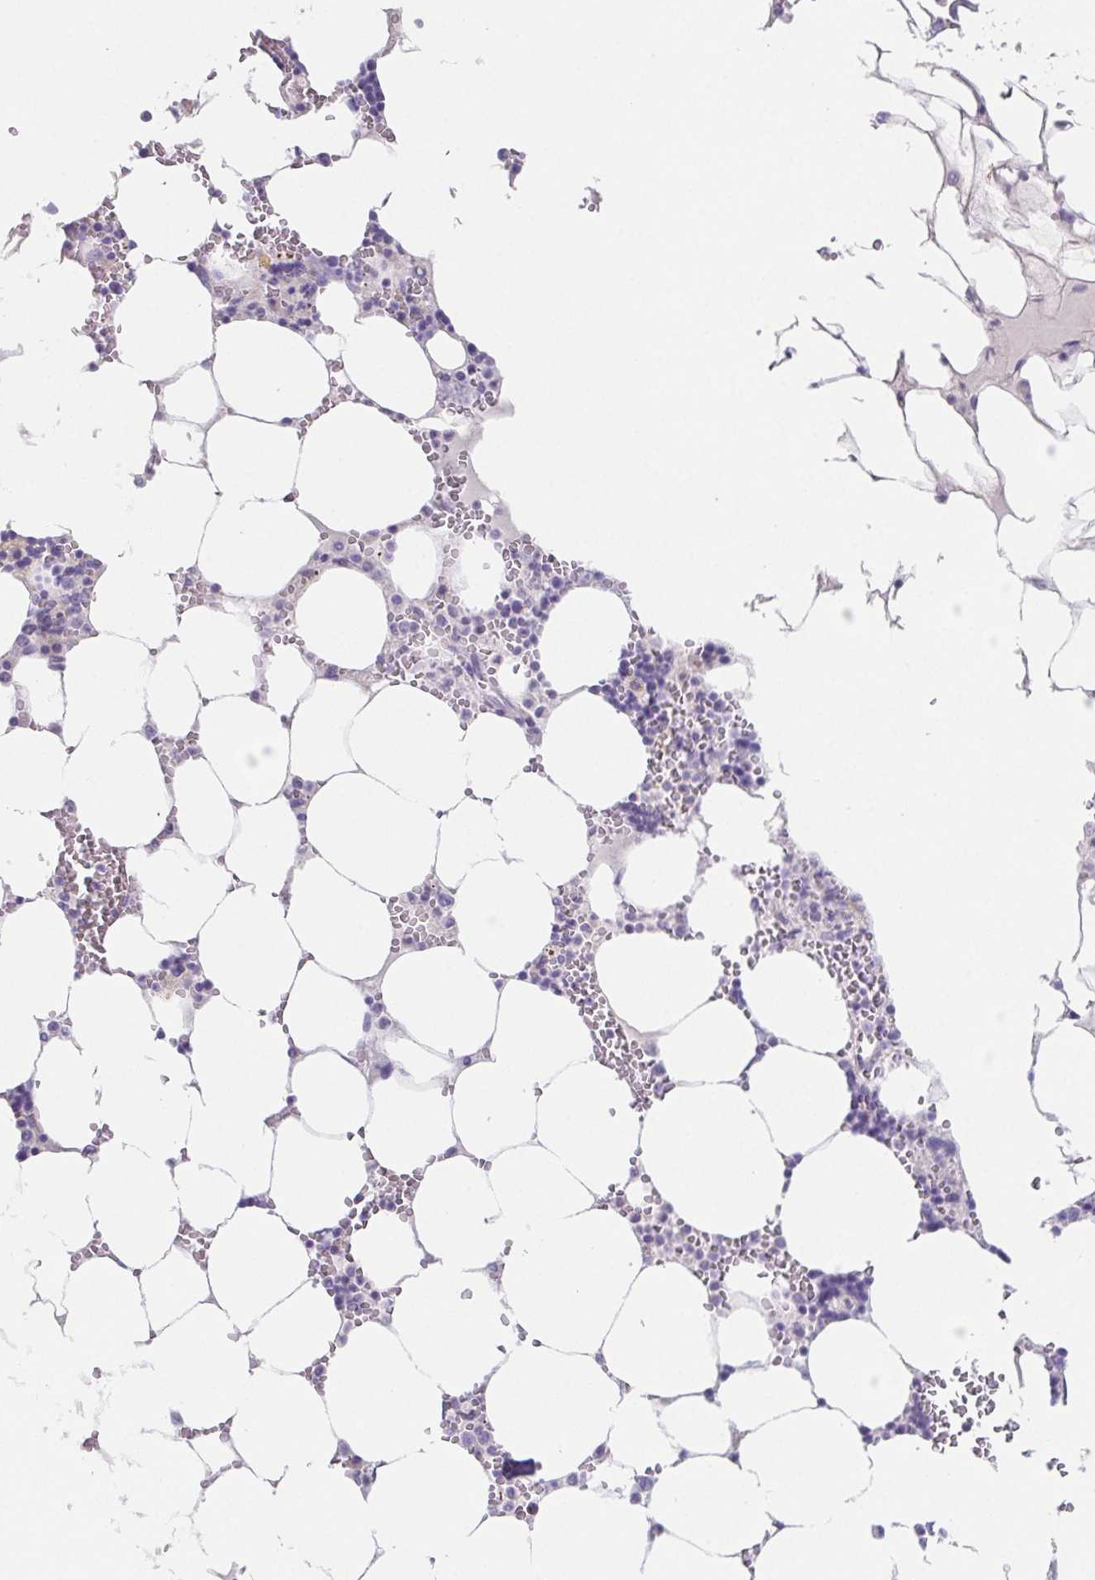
{"staining": {"intensity": "negative", "quantity": "none", "location": "none"}, "tissue": "bone marrow", "cell_type": "Hematopoietic cells", "image_type": "normal", "snomed": [{"axis": "morphology", "description": "Normal tissue, NOS"}, {"axis": "topography", "description": "Bone marrow"}], "caption": "This is a image of IHC staining of unremarkable bone marrow, which shows no staining in hematopoietic cells. Brightfield microscopy of immunohistochemistry (IHC) stained with DAB (3,3'-diaminobenzidine) (brown) and hematoxylin (blue), captured at high magnification.", "gene": "HDGFL1", "patient": {"sex": "male", "age": 64}}